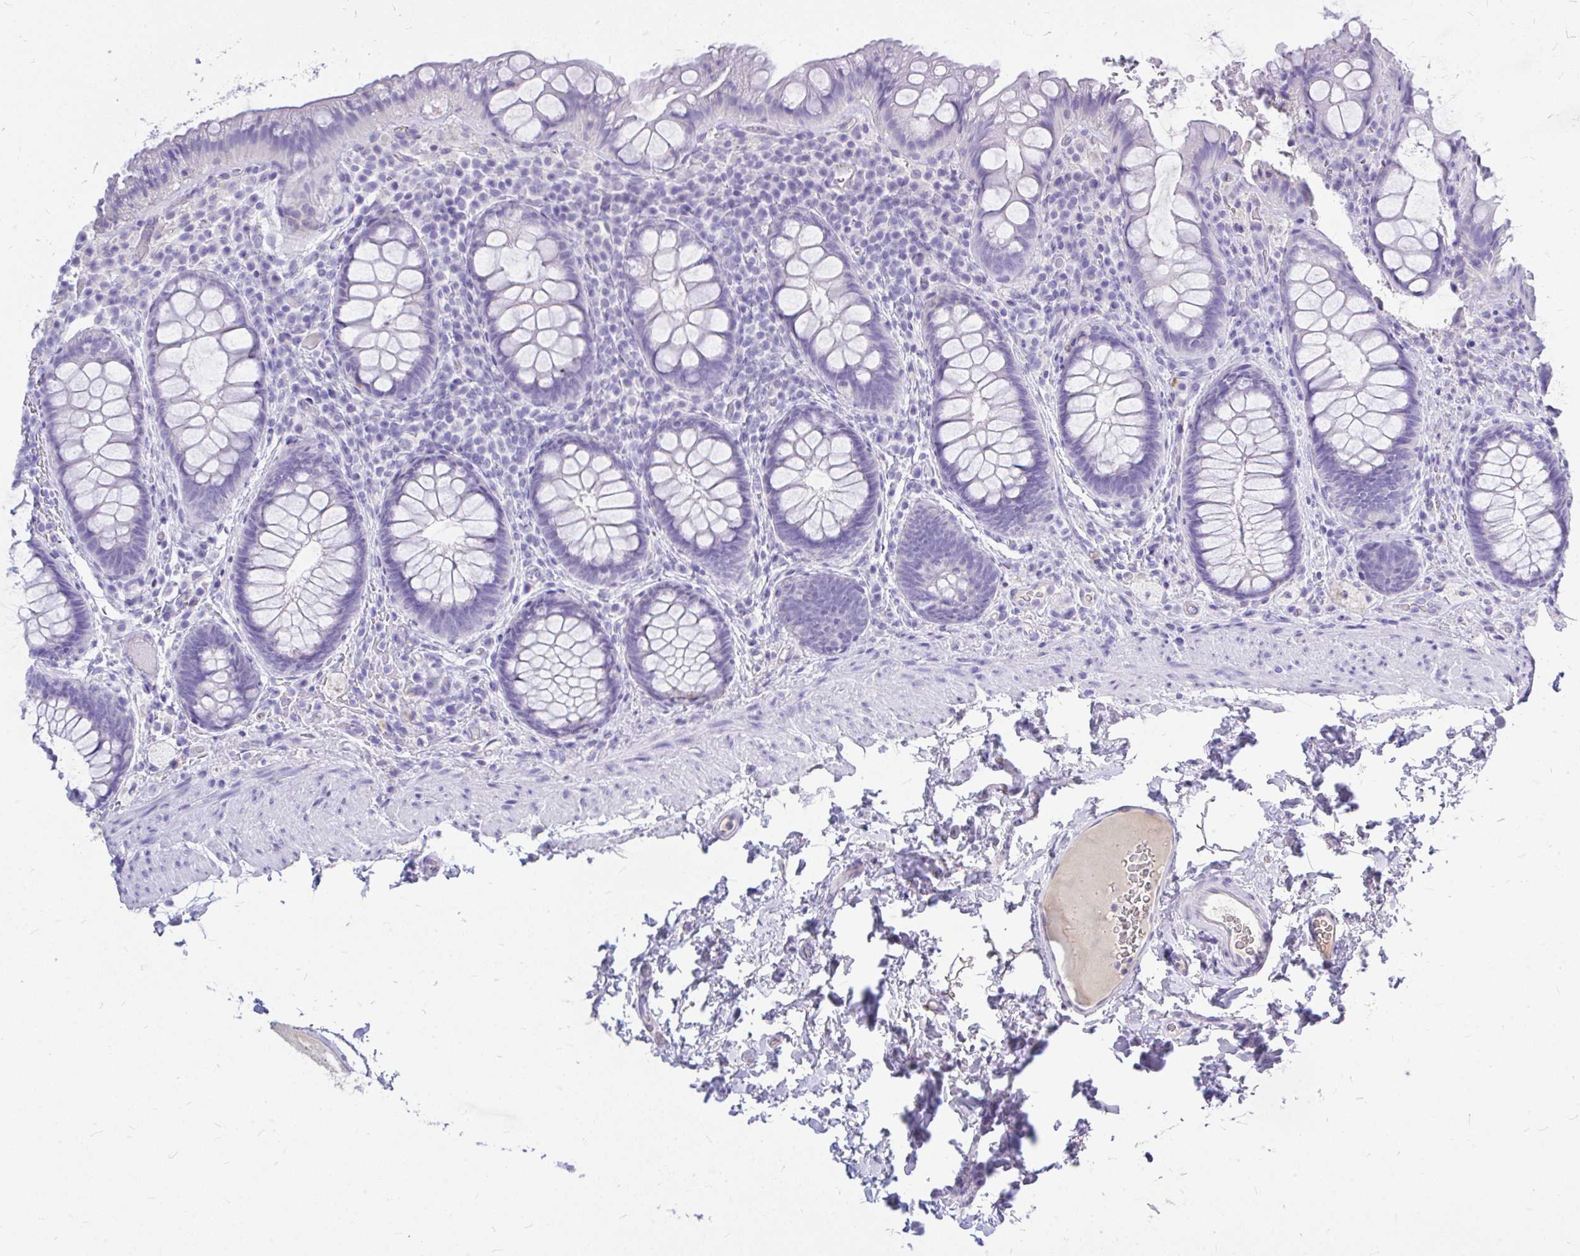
{"staining": {"intensity": "negative", "quantity": "none", "location": "none"}, "tissue": "rectum", "cell_type": "Glandular cells", "image_type": "normal", "snomed": [{"axis": "morphology", "description": "Normal tissue, NOS"}, {"axis": "topography", "description": "Rectum"}], "caption": "This image is of normal rectum stained with IHC to label a protein in brown with the nuclei are counter-stained blue. There is no staining in glandular cells.", "gene": "MAP1LC3A", "patient": {"sex": "female", "age": 69}}